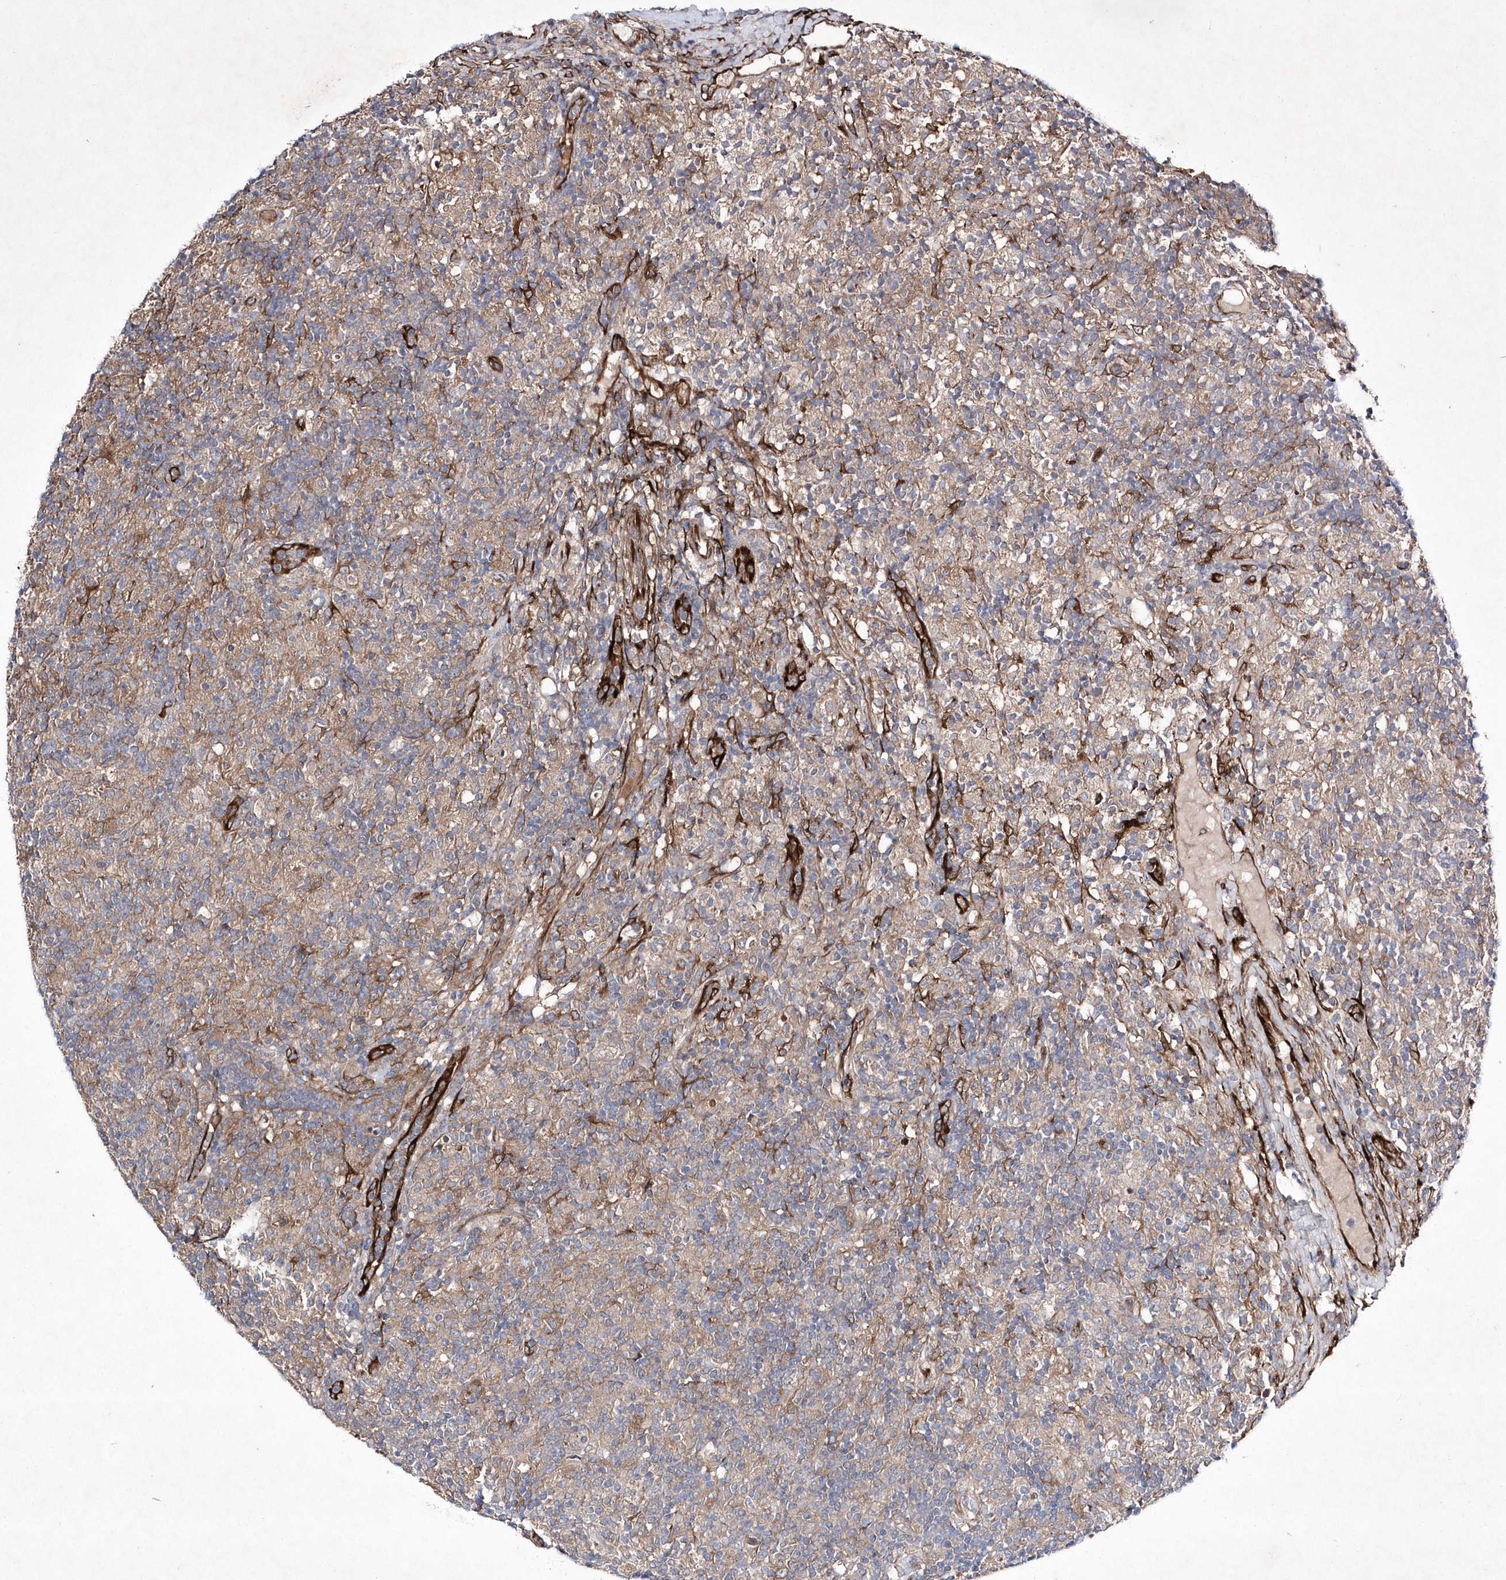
{"staining": {"intensity": "weak", "quantity": "25%-75%", "location": "cytoplasmic/membranous"}, "tissue": "lymphoma", "cell_type": "Tumor cells", "image_type": "cancer", "snomed": [{"axis": "morphology", "description": "Hodgkin's disease, NOS"}, {"axis": "topography", "description": "Lymph node"}], "caption": "Immunohistochemistry (IHC) photomicrograph of human Hodgkin's disease stained for a protein (brown), which exhibits low levels of weak cytoplasmic/membranous positivity in approximately 25%-75% of tumor cells.", "gene": "DSPP", "patient": {"sex": "male", "age": 70}}